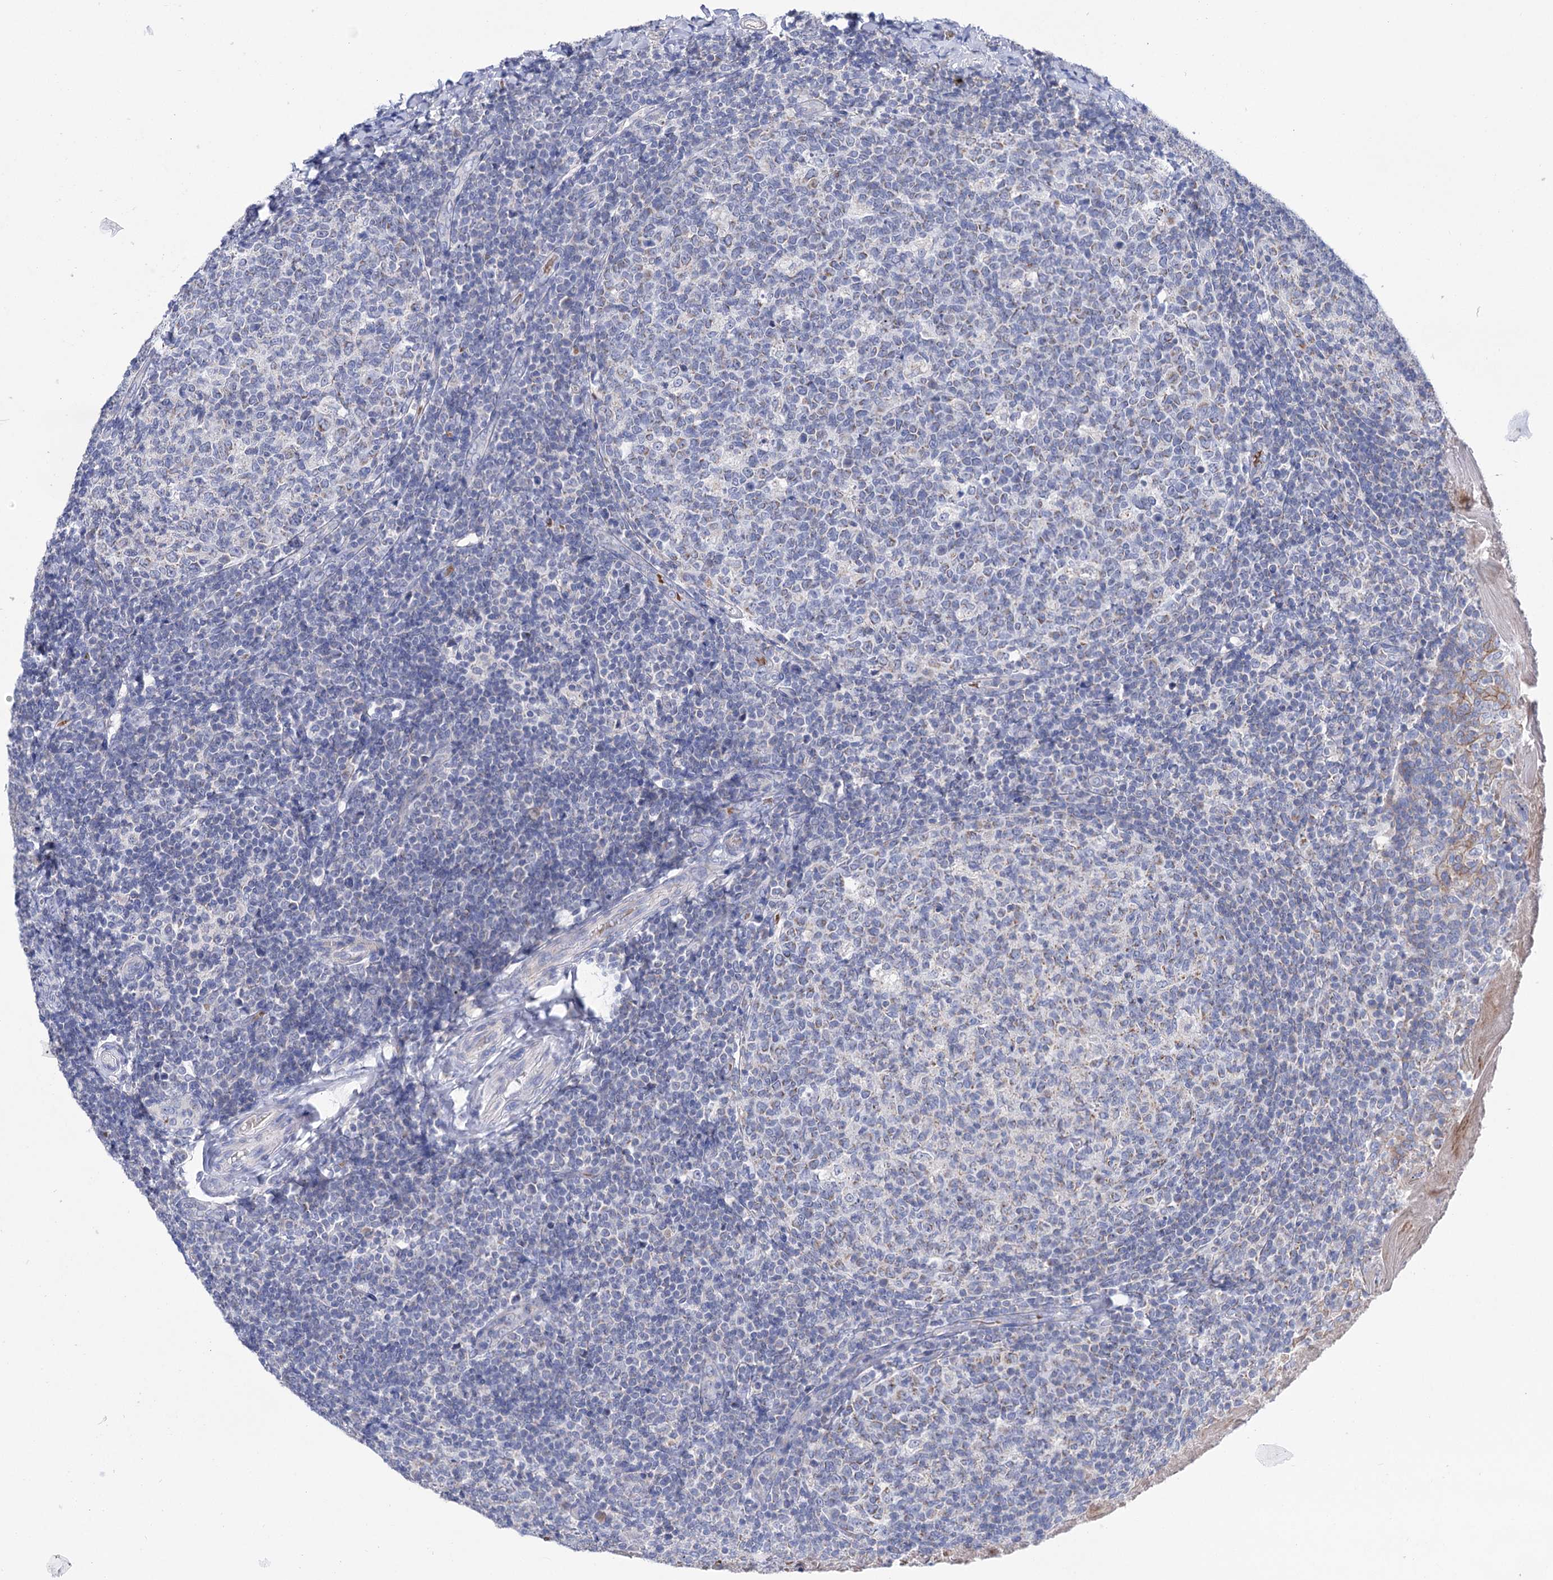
{"staining": {"intensity": "weak", "quantity": "<25%", "location": "cytoplasmic/membranous"}, "tissue": "tonsil", "cell_type": "Germinal center cells", "image_type": "normal", "snomed": [{"axis": "morphology", "description": "Normal tissue, NOS"}, {"axis": "topography", "description": "Tonsil"}], "caption": "A histopathology image of human tonsil is negative for staining in germinal center cells. (DAB (3,3'-diaminobenzidine) IHC, high magnification).", "gene": "YARS2", "patient": {"sex": "female", "age": 19}}